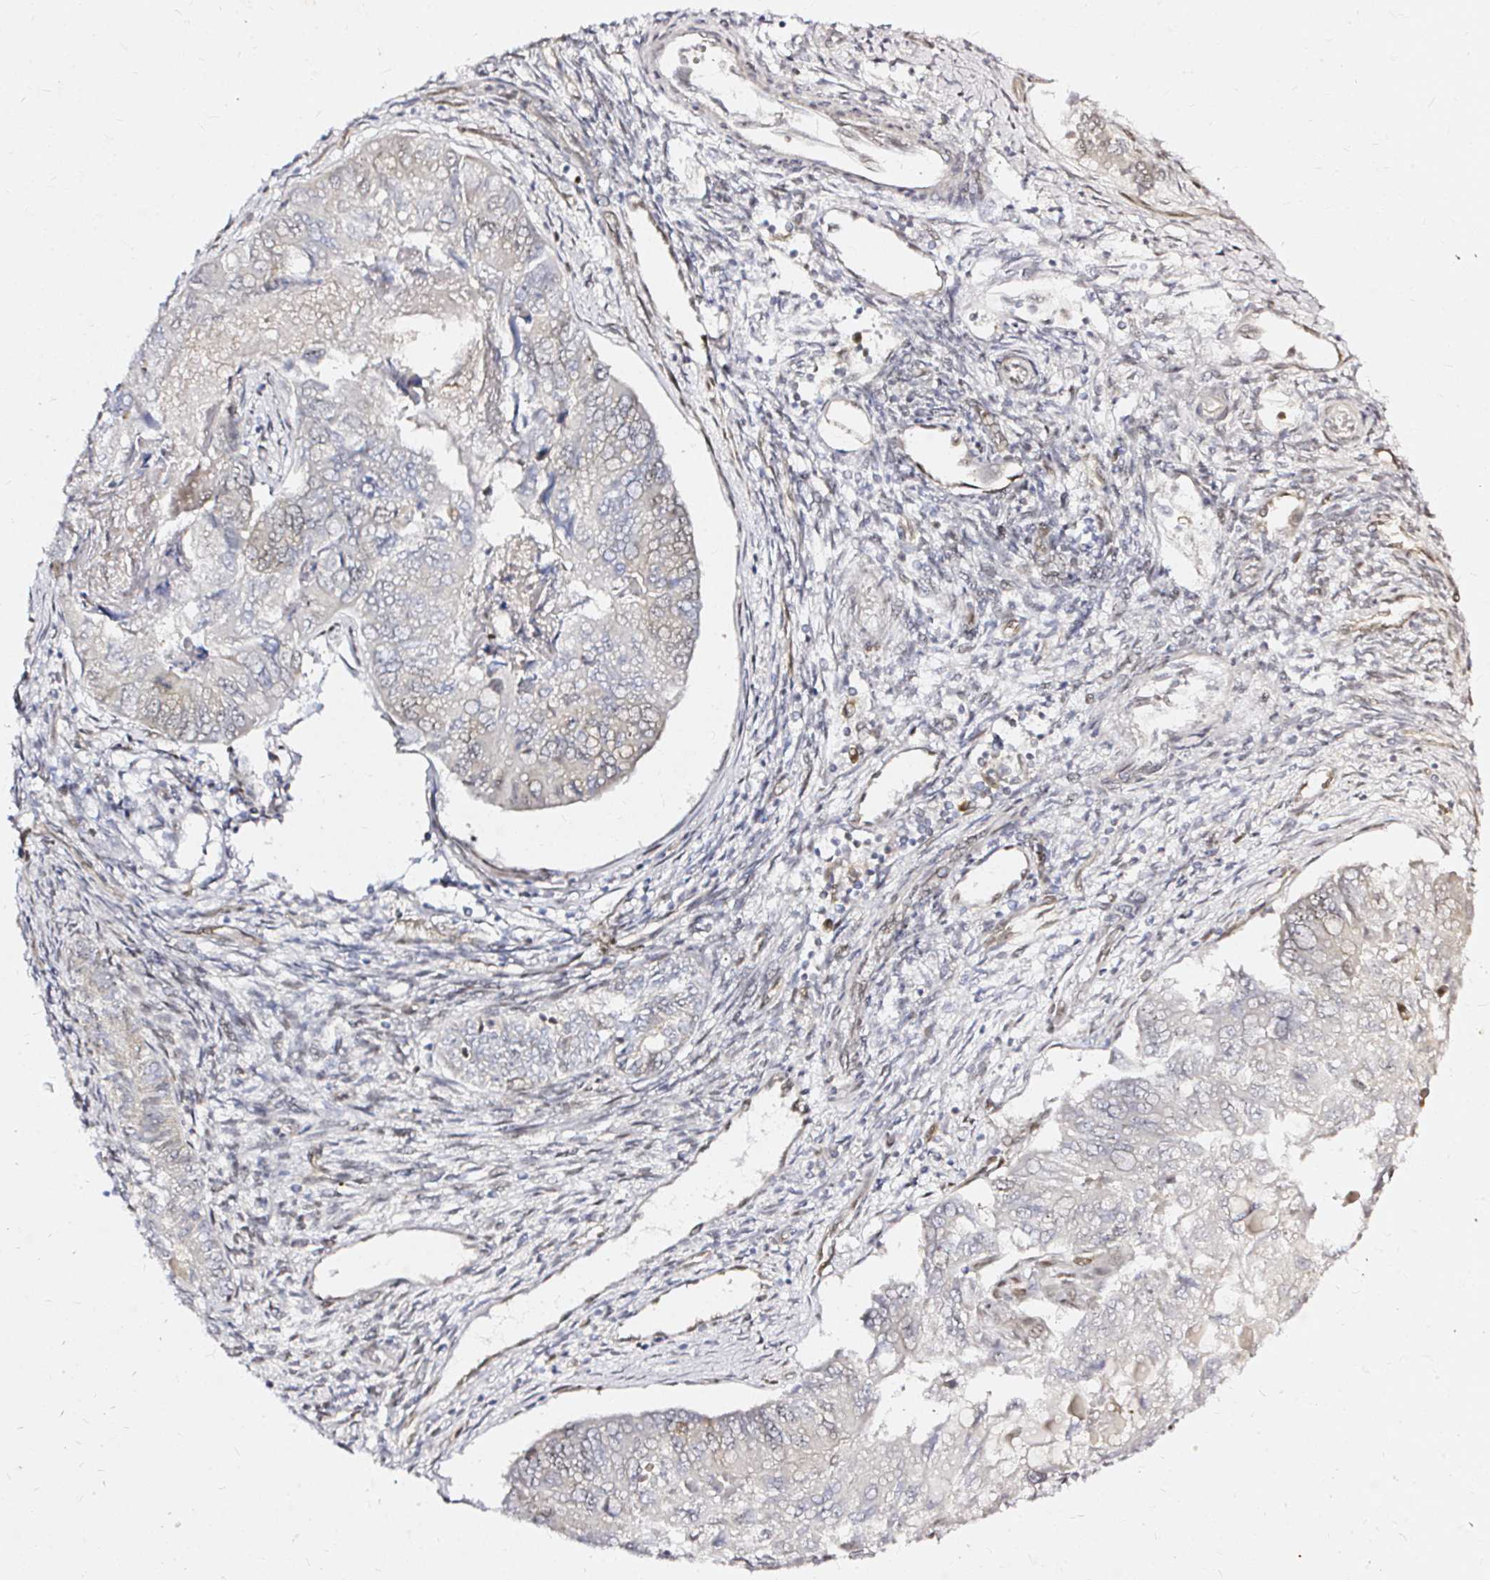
{"staining": {"intensity": "weak", "quantity": "<25%", "location": "cytoplasmic/membranous"}, "tissue": "endometrial cancer", "cell_type": "Tumor cells", "image_type": "cancer", "snomed": [{"axis": "morphology", "description": "Carcinoma, NOS"}, {"axis": "topography", "description": "Uterus"}], "caption": "Immunohistochemical staining of endometrial carcinoma exhibits no significant staining in tumor cells.", "gene": "SNRPC", "patient": {"sex": "female", "age": 76}}